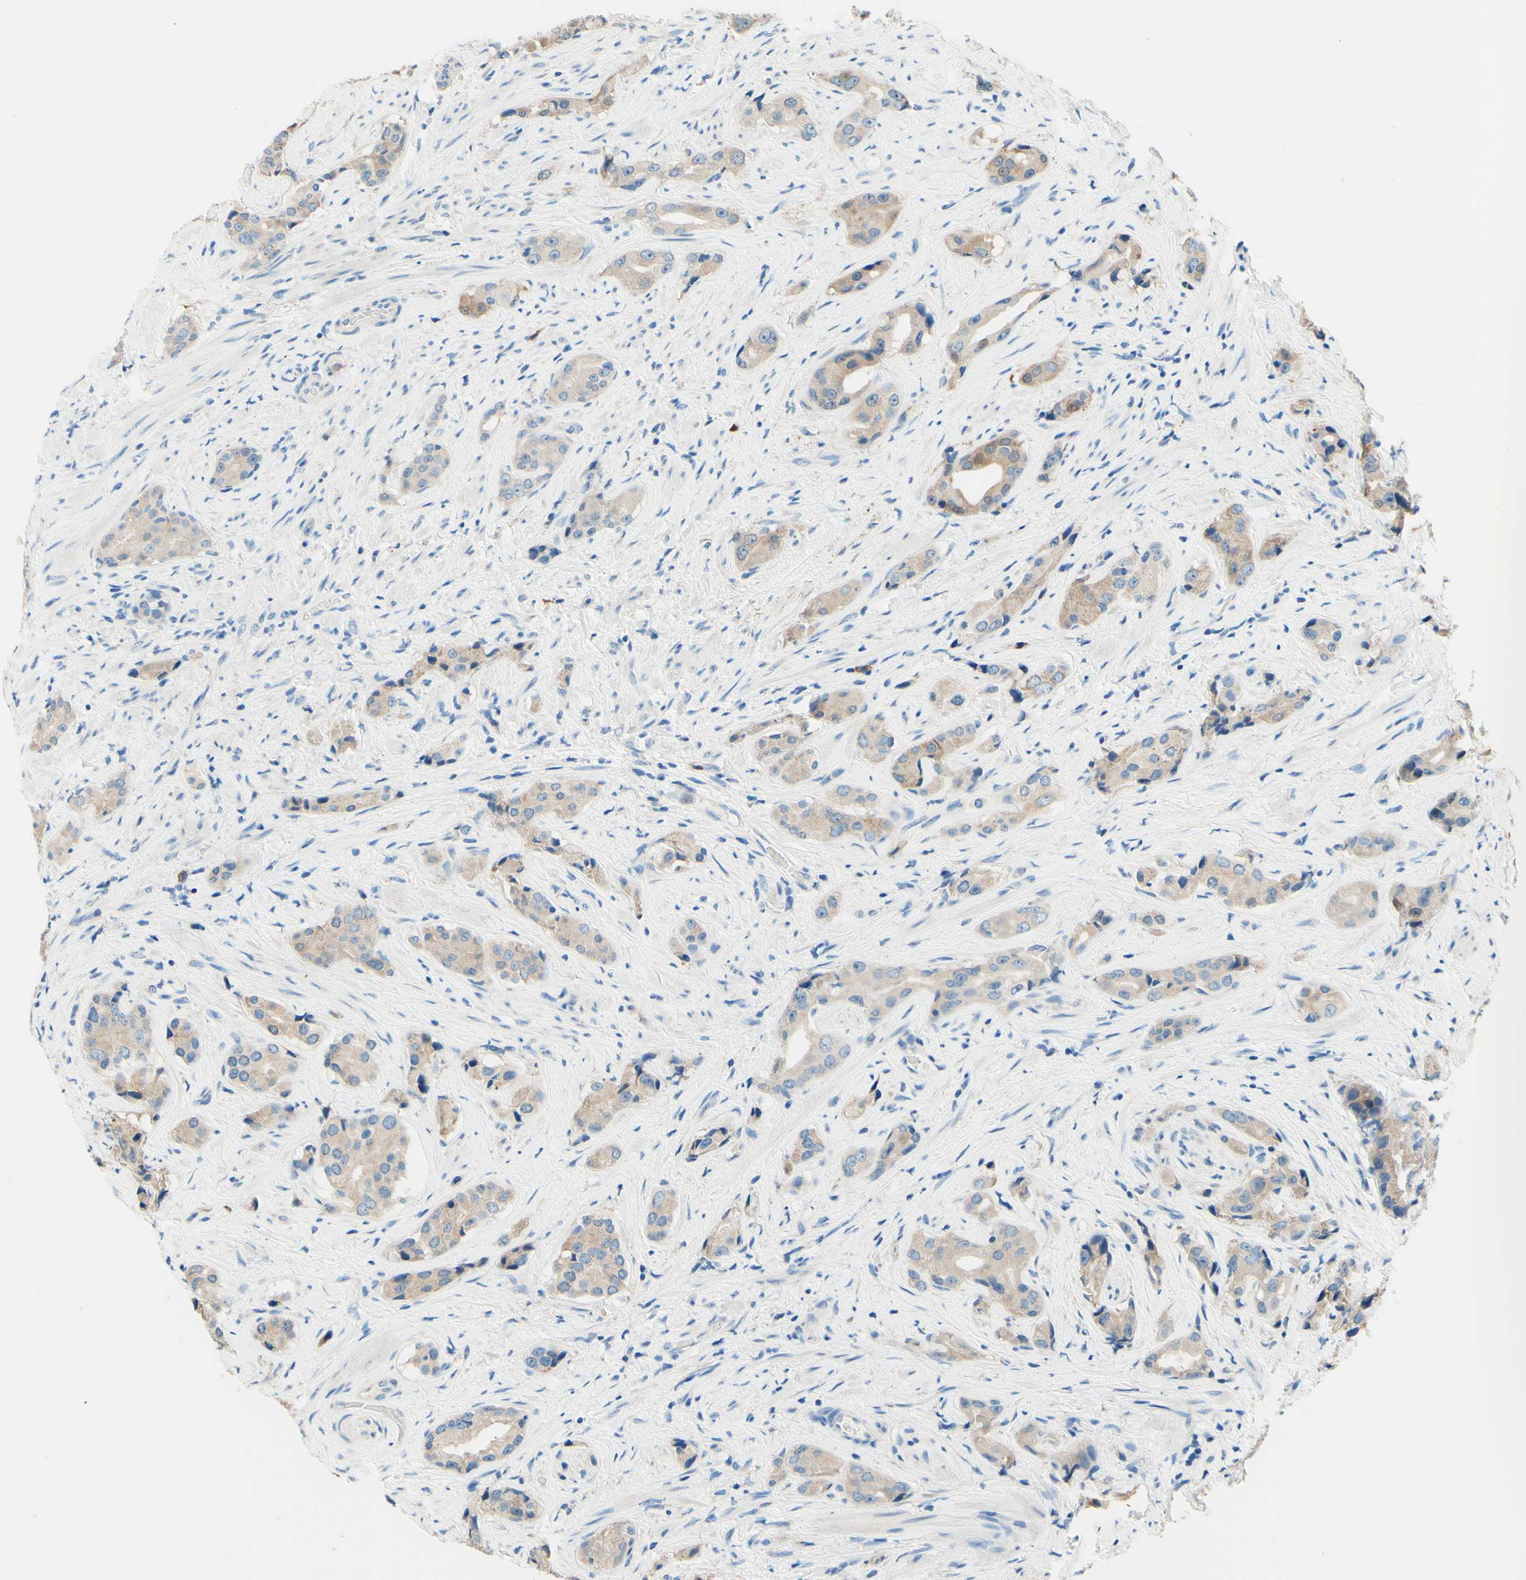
{"staining": {"intensity": "weak", "quantity": ">75%", "location": "cytoplasmic/membranous"}, "tissue": "prostate cancer", "cell_type": "Tumor cells", "image_type": "cancer", "snomed": [{"axis": "morphology", "description": "Adenocarcinoma, High grade"}, {"axis": "topography", "description": "Prostate"}], "caption": "Immunohistochemical staining of high-grade adenocarcinoma (prostate) shows weak cytoplasmic/membranous protein positivity in approximately >75% of tumor cells.", "gene": "PASD1", "patient": {"sex": "male", "age": 71}}